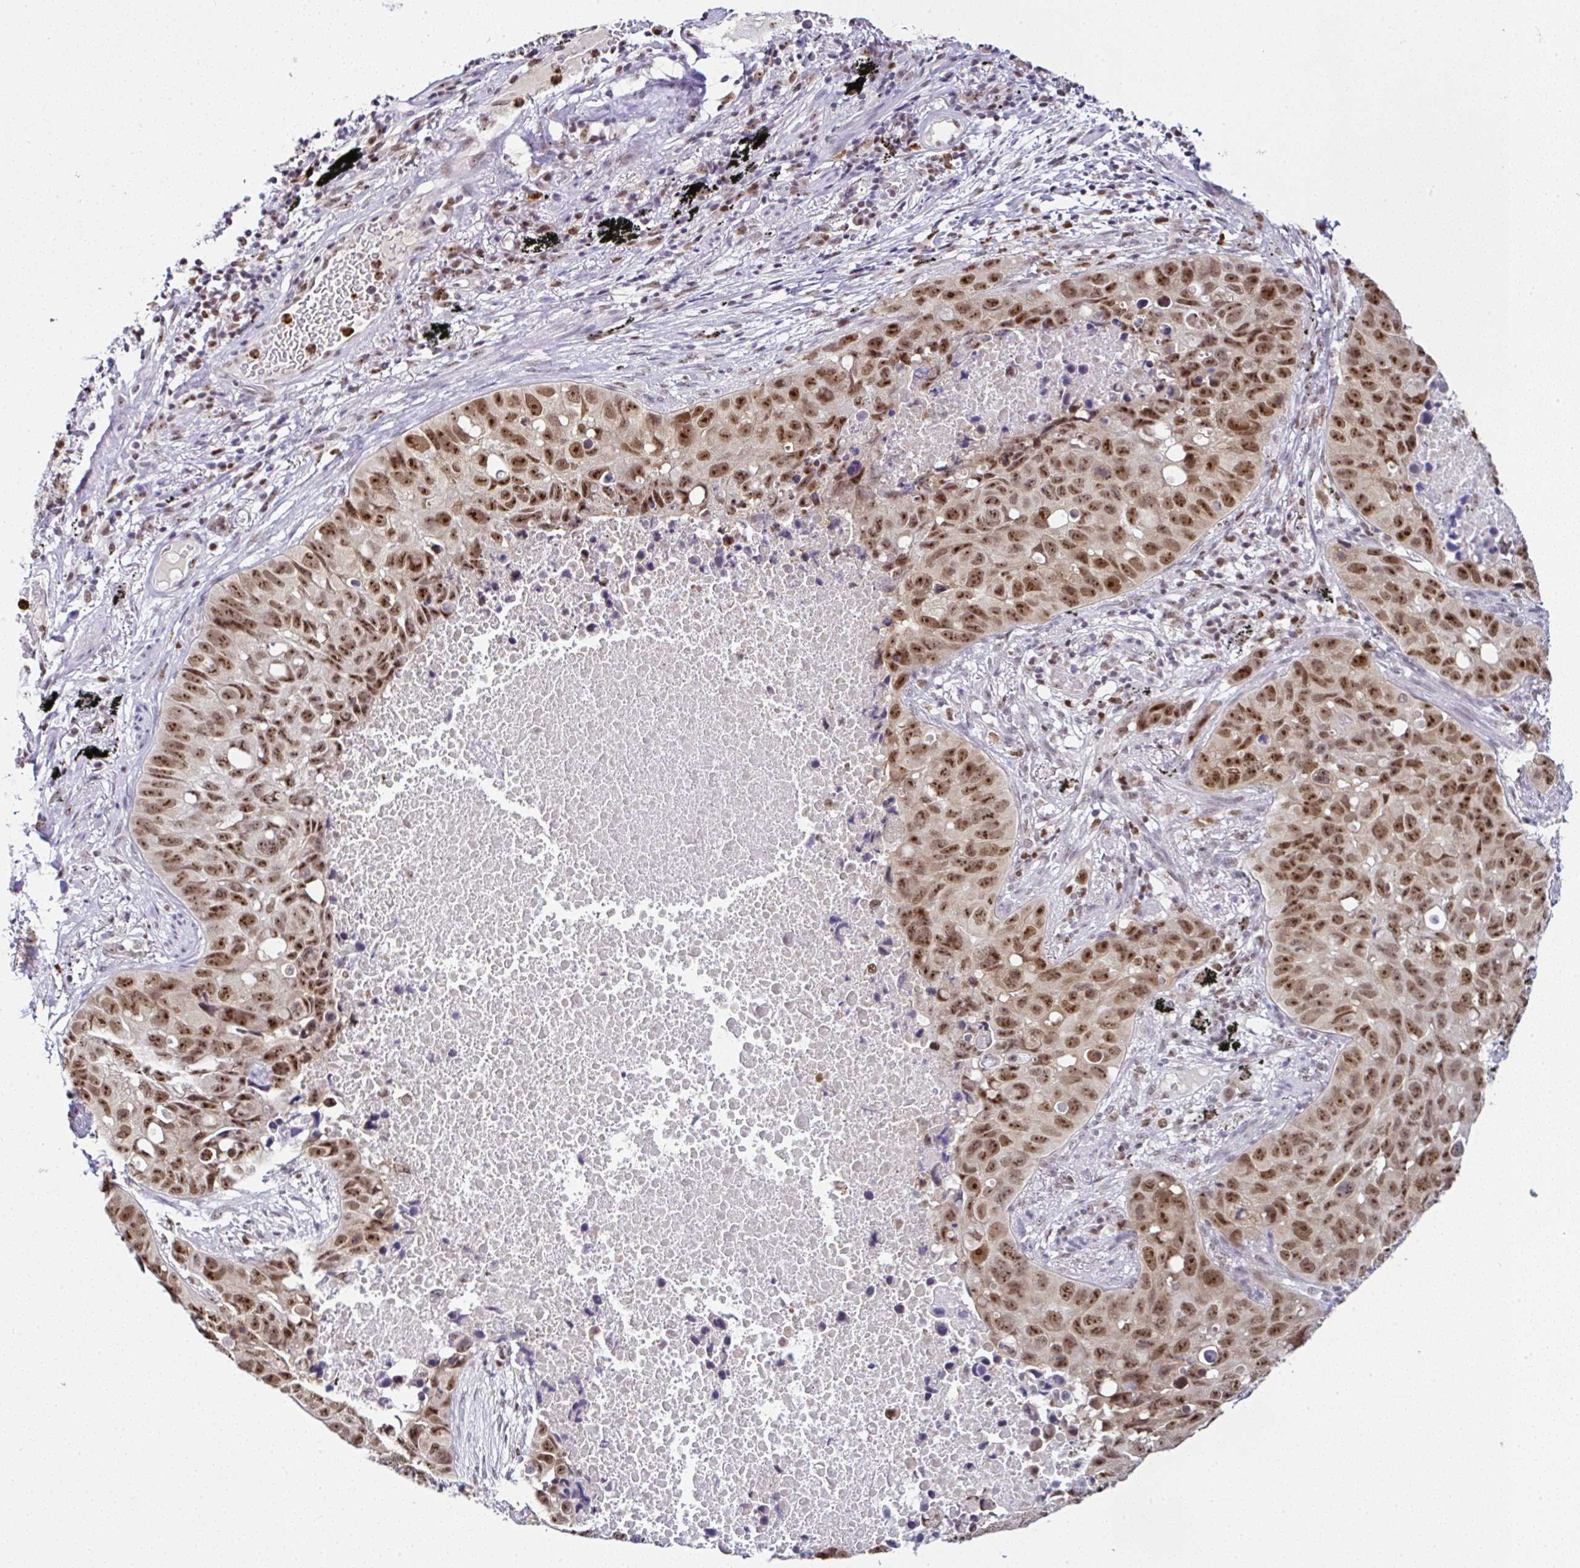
{"staining": {"intensity": "strong", "quantity": ">75%", "location": "nuclear"}, "tissue": "lung cancer", "cell_type": "Tumor cells", "image_type": "cancer", "snomed": [{"axis": "morphology", "description": "Squamous cell carcinoma, NOS"}, {"axis": "topography", "description": "Lung"}], "caption": "Lung cancer tissue demonstrates strong nuclear expression in approximately >75% of tumor cells, visualized by immunohistochemistry. (DAB (3,3'-diaminobenzidine) IHC, brown staining for protein, blue staining for nuclei).", "gene": "PTPN2", "patient": {"sex": "male", "age": 60}}